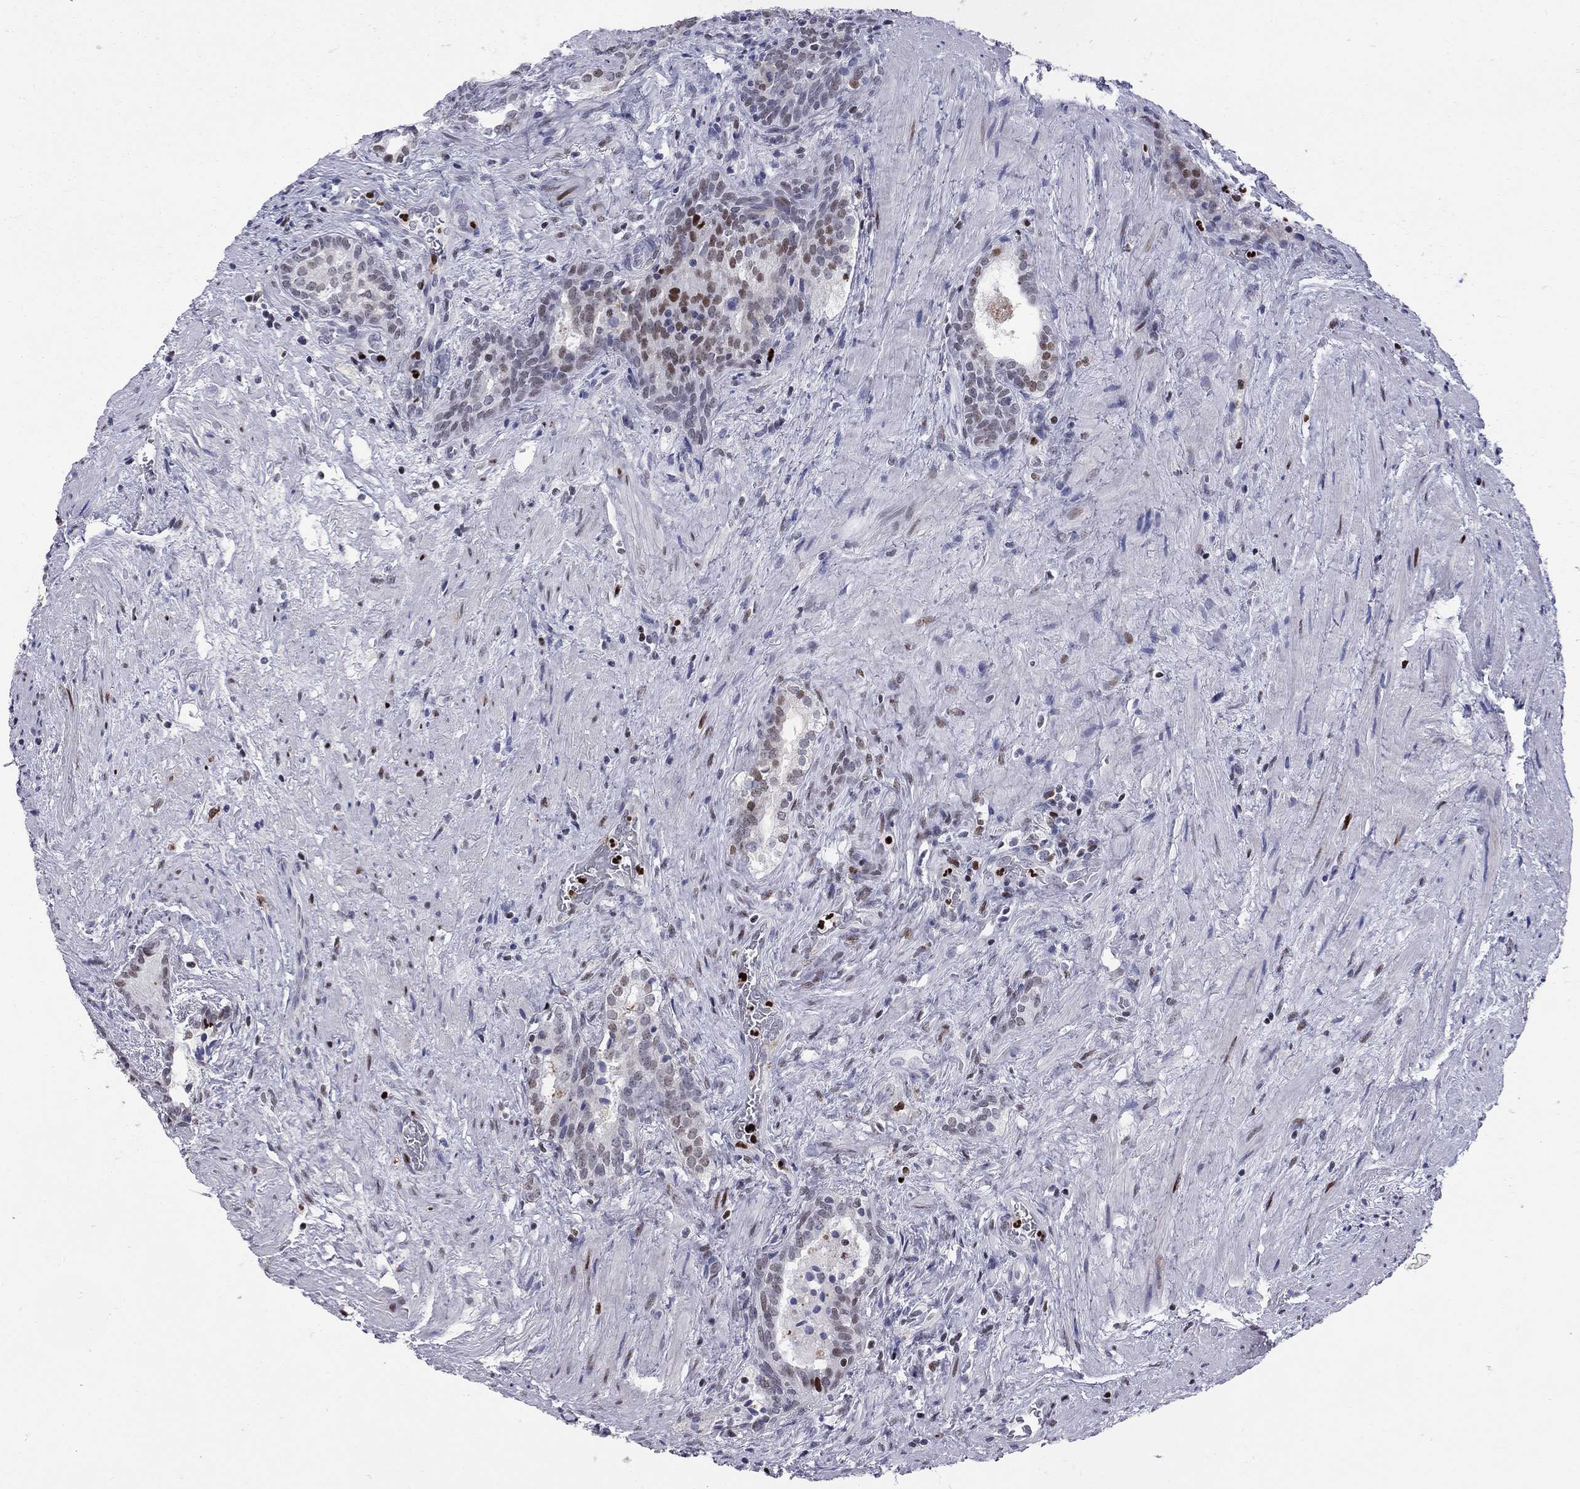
{"staining": {"intensity": "strong", "quantity": "<25%", "location": "nuclear"}, "tissue": "prostate cancer", "cell_type": "Tumor cells", "image_type": "cancer", "snomed": [{"axis": "morphology", "description": "Adenocarcinoma, NOS"}, {"axis": "morphology", "description": "Adenocarcinoma, High grade"}, {"axis": "topography", "description": "Prostate"}], "caption": "This is an image of immunohistochemistry staining of prostate cancer, which shows strong positivity in the nuclear of tumor cells.", "gene": "PCGF3", "patient": {"sex": "male", "age": 61}}